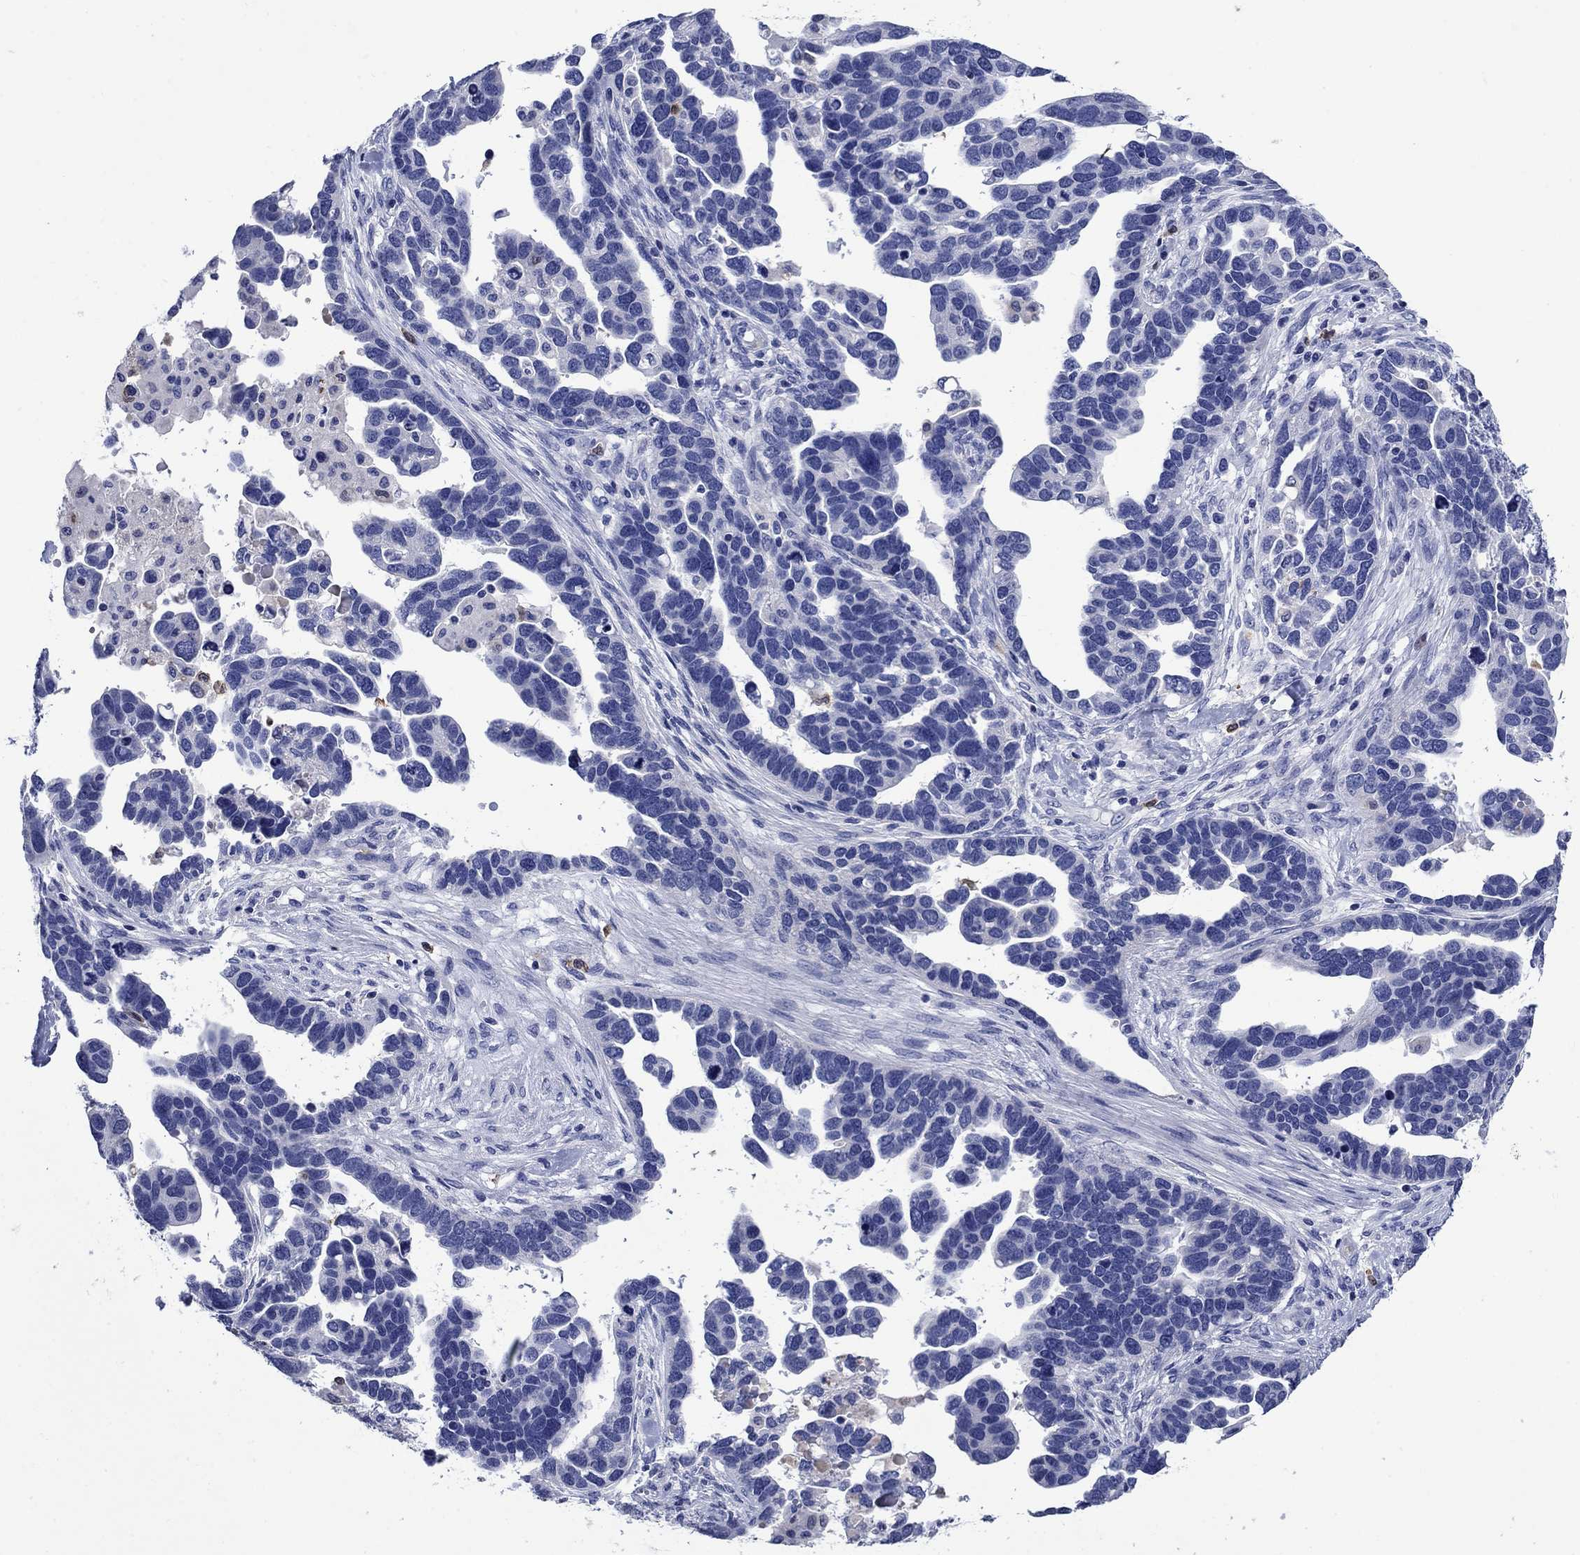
{"staining": {"intensity": "negative", "quantity": "none", "location": "none"}, "tissue": "ovarian cancer", "cell_type": "Tumor cells", "image_type": "cancer", "snomed": [{"axis": "morphology", "description": "Cystadenocarcinoma, serous, NOS"}, {"axis": "topography", "description": "Ovary"}], "caption": "Tumor cells show no significant protein positivity in serous cystadenocarcinoma (ovarian).", "gene": "TFR2", "patient": {"sex": "female", "age": 54}}